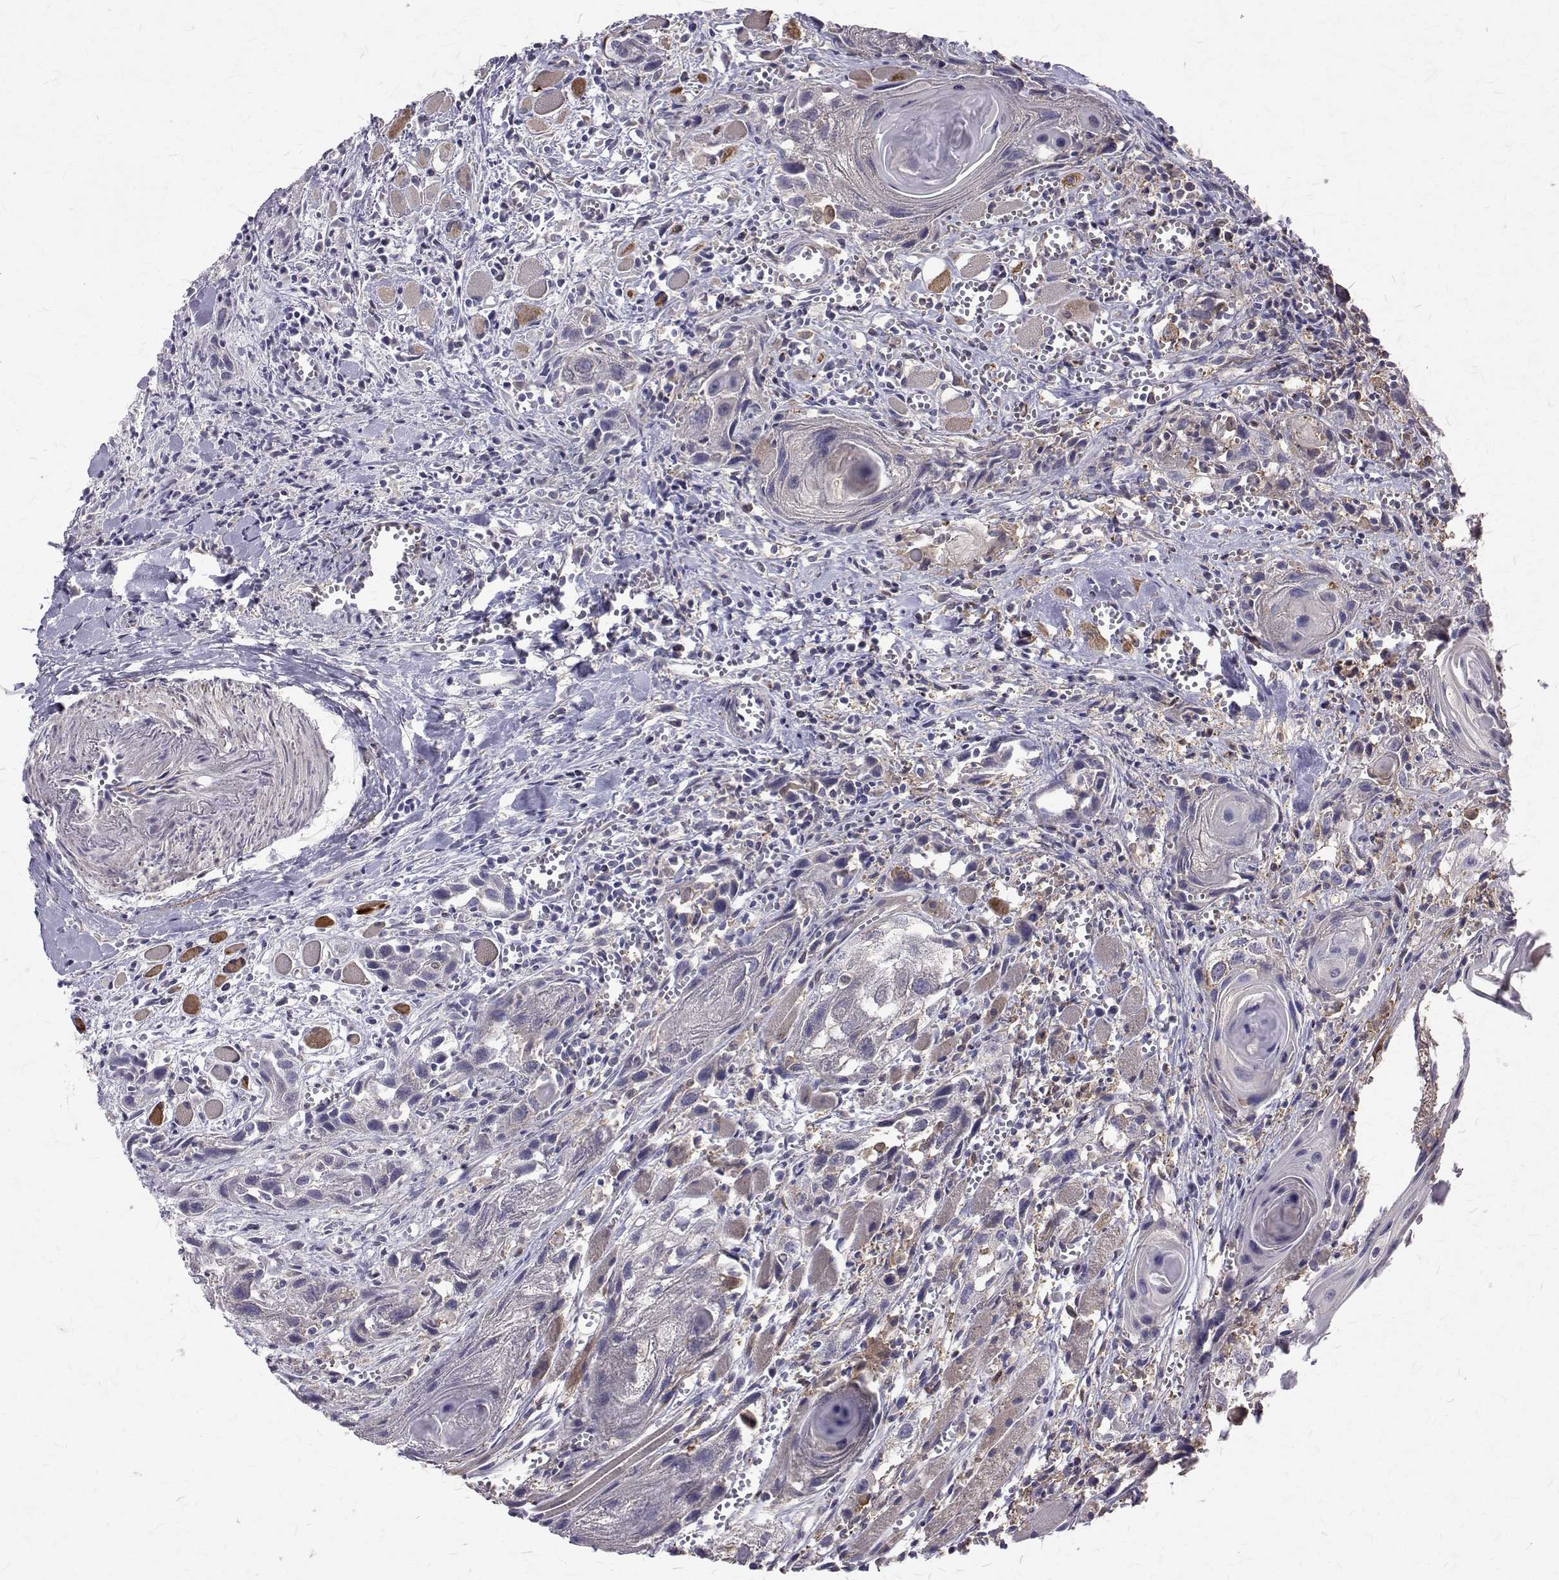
{"staining": {"intensity": "negative", "quantity": "none", "location": "none"}, "tissue": "head and neck cancer", "cell_type": "Tumor cells", "image_type": "cancer", "snomed": [{"axis": "morphology", "description": "Squamous cell carcinoma, NOS"}, {"axis": "topography", "description": "Head-Neck"}], "caption": "Tumor cells are negative for protein expression in human head and neck cancer.", "gene": "CCDC89", "patient": {"sex": "female", "age": 80}}